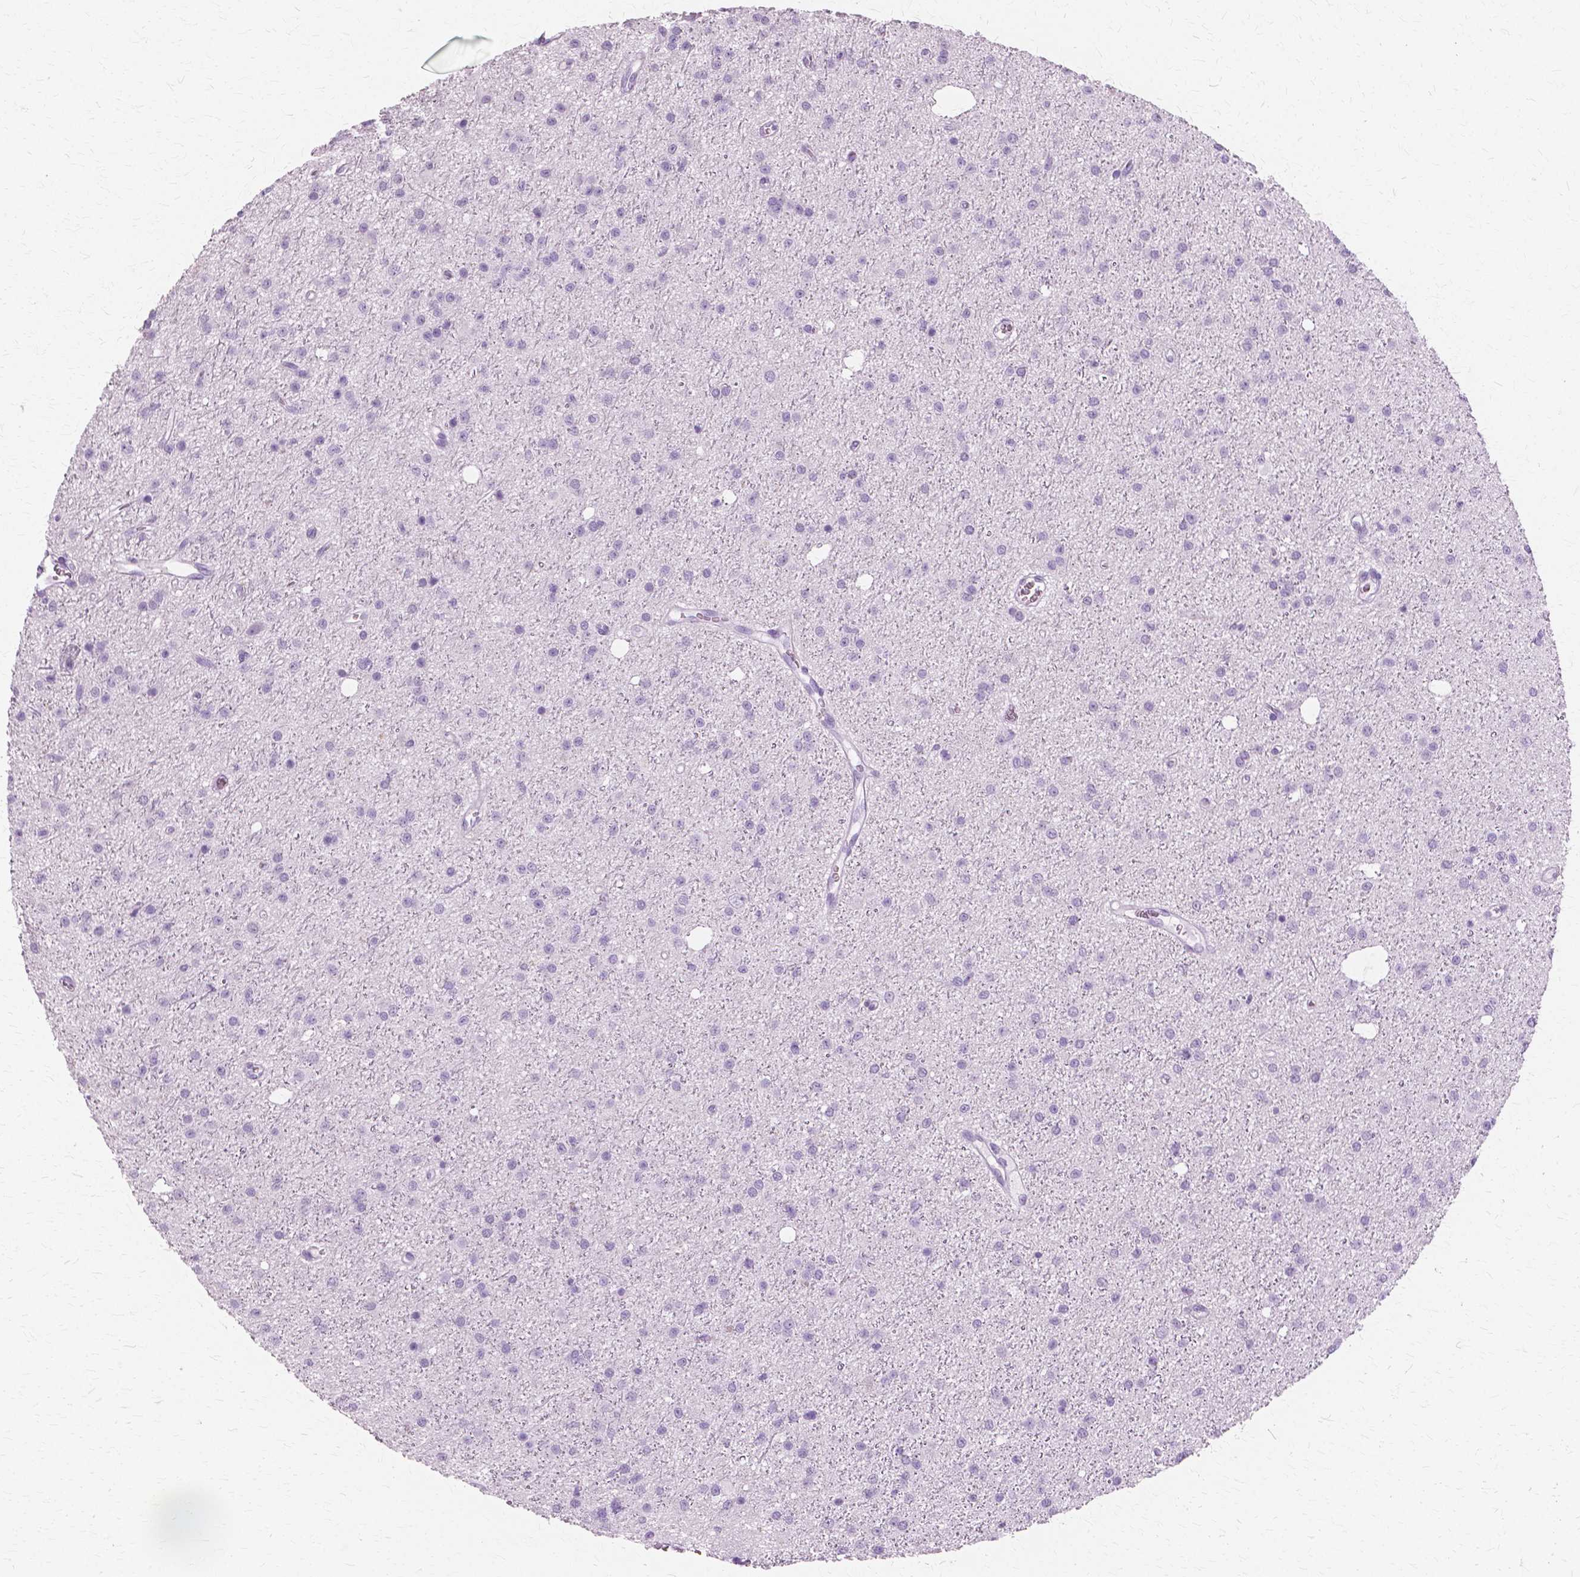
{"staining": {"intensity": "negative", "quantity": "none", "location": "none"}, "tissue": "glioma", "cell_type": "Tumor cells", "image_type": "cancer", "snomed": [{"axis": "morphology", "description": "Glioma, malignant, Low grade"}, {"axis": "topography", "description": "Brain"}], "caption": "Tumor cells show no significant expression in glioma.", "gene": "SFTPD", "patient": {"sex": "male", "age": 27}}